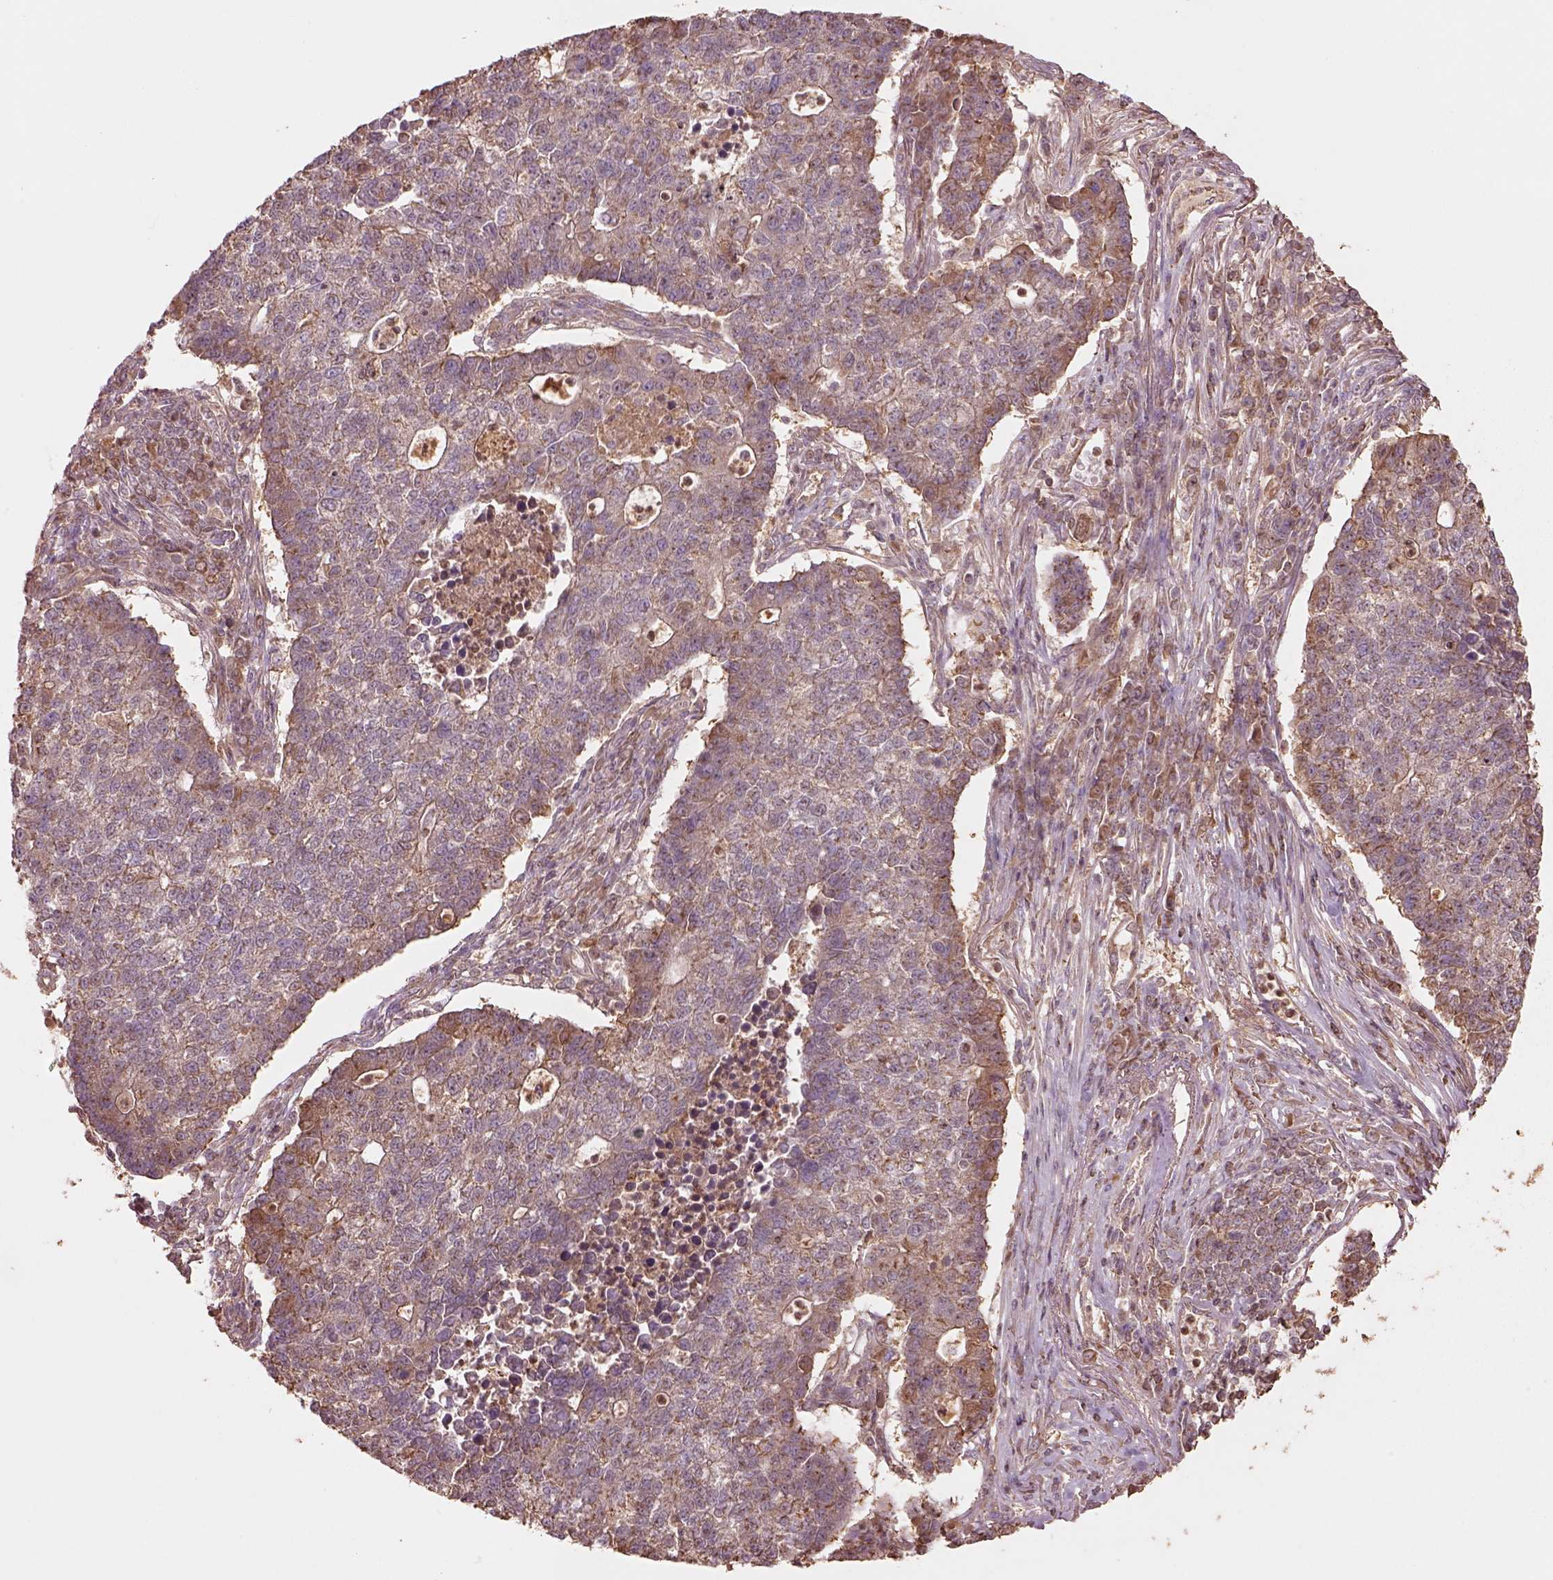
{"staining": {"intensity": "moderate", "quantity": "<25%", "location": "cytoplasmic/membranous"}, "tissue": "lung cancer", "cell_type": "Tumor cells", "image_type": "cancer", "snomed": [{"axis": "morphology", "description": "Adenocarcinoma, NOS"}, {"axis": "topography", "description": "Lung"}], "caption": "Immunohistochemical staining of human lung adenocarcinoma demonstrates low levels of moderate cytoplasmic/membranous positivity in approximately <25% of tumor cells.", "gene": "TRADD", "patient": {"sex": "male", "age": 57}}